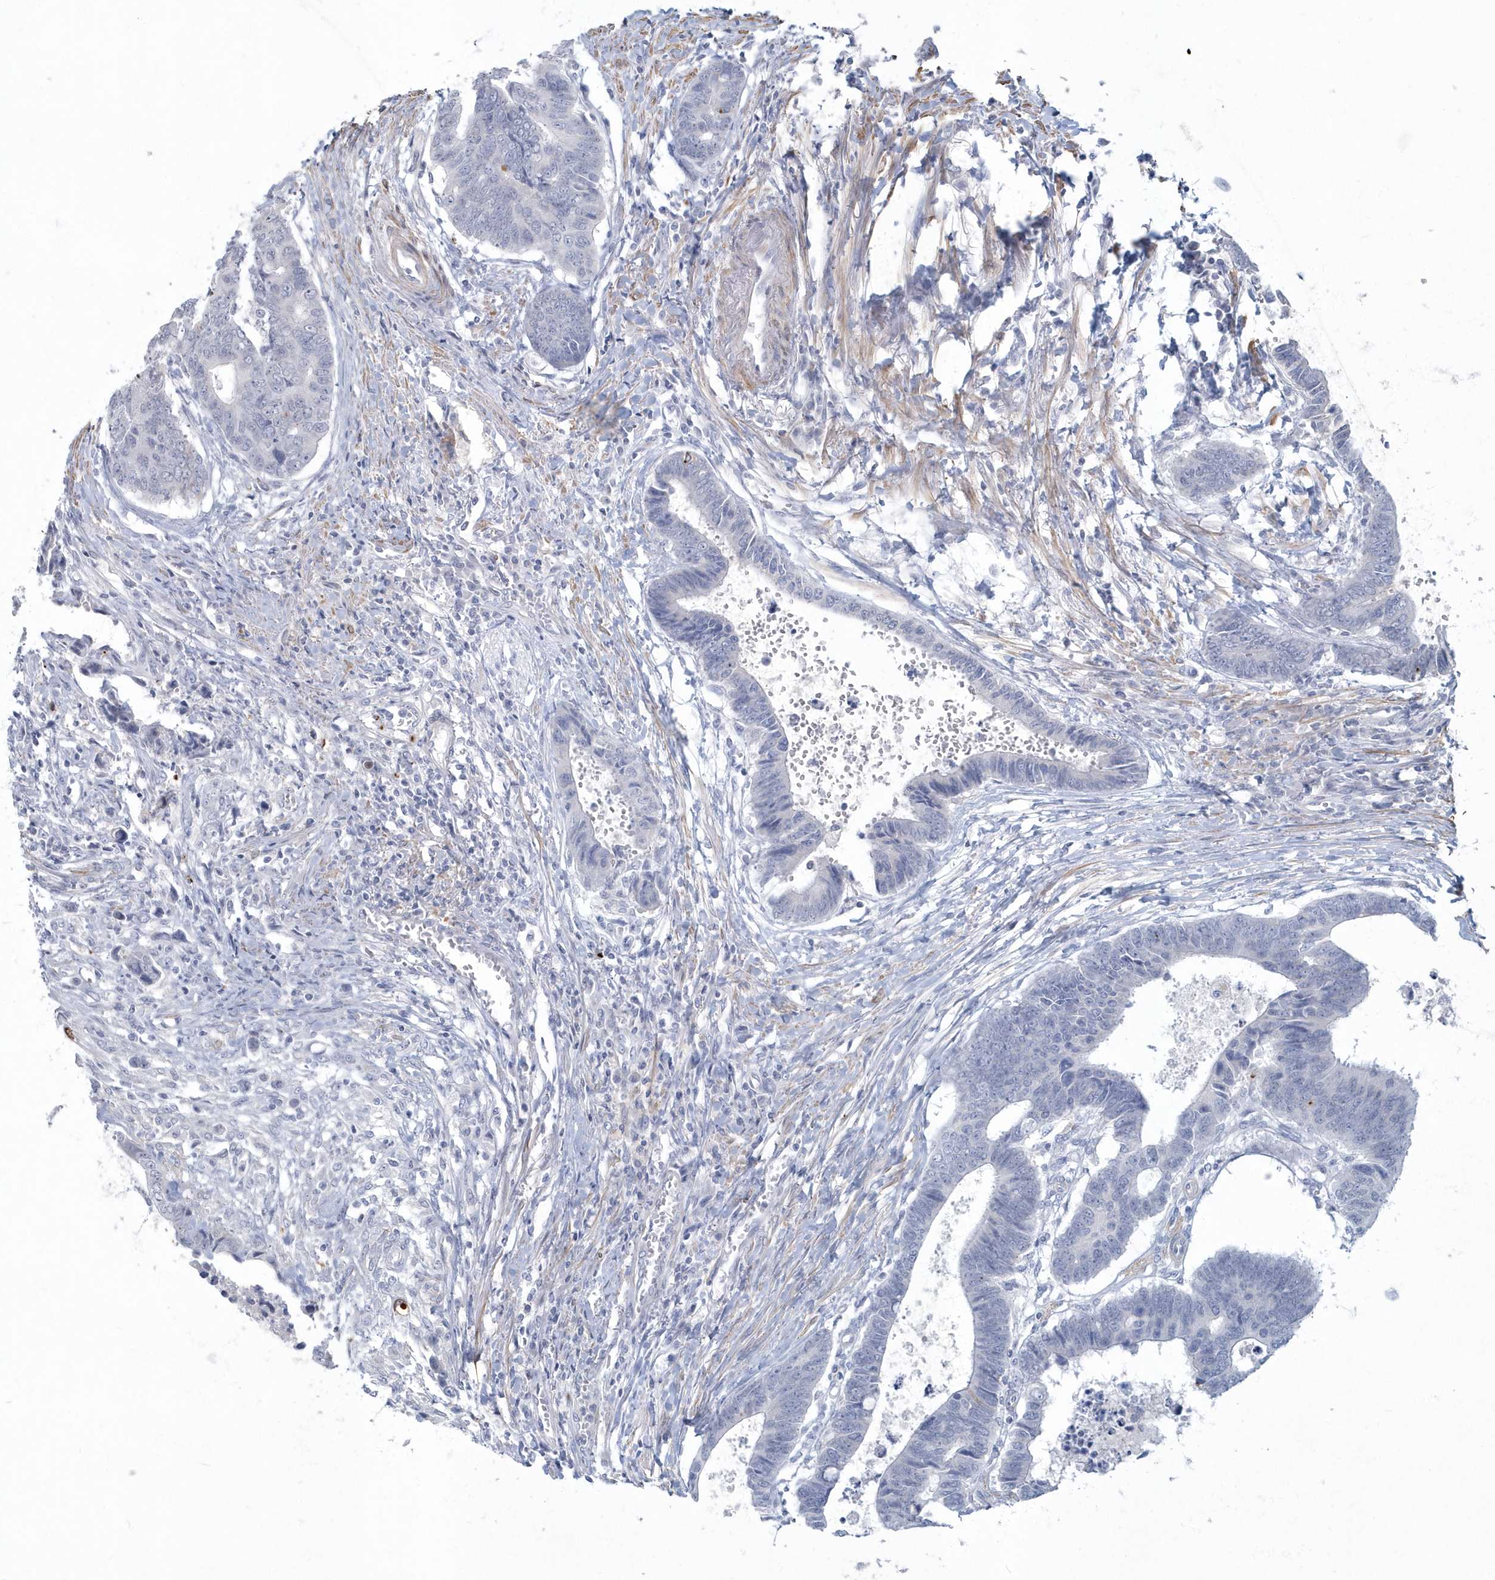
{"staining": {"intensity": "negative", "quantity": "none", "location": "none"}, "tissue": "colorectal cancer", "cell_type": "Tumor cells", "image_type": "cancer", "snomed": [{"axis": "morphology", "description": "Adenocarcinoma, NOS"}, {"axis": "topography", "description": "Rectum"}], "caption": "A histopathology image of adenocarcinoma (colorectal) stained for a protein displays no brown staining in tumor cells.", "gene": "MYOT", "patient": {"sex": "male", "age": 84}}